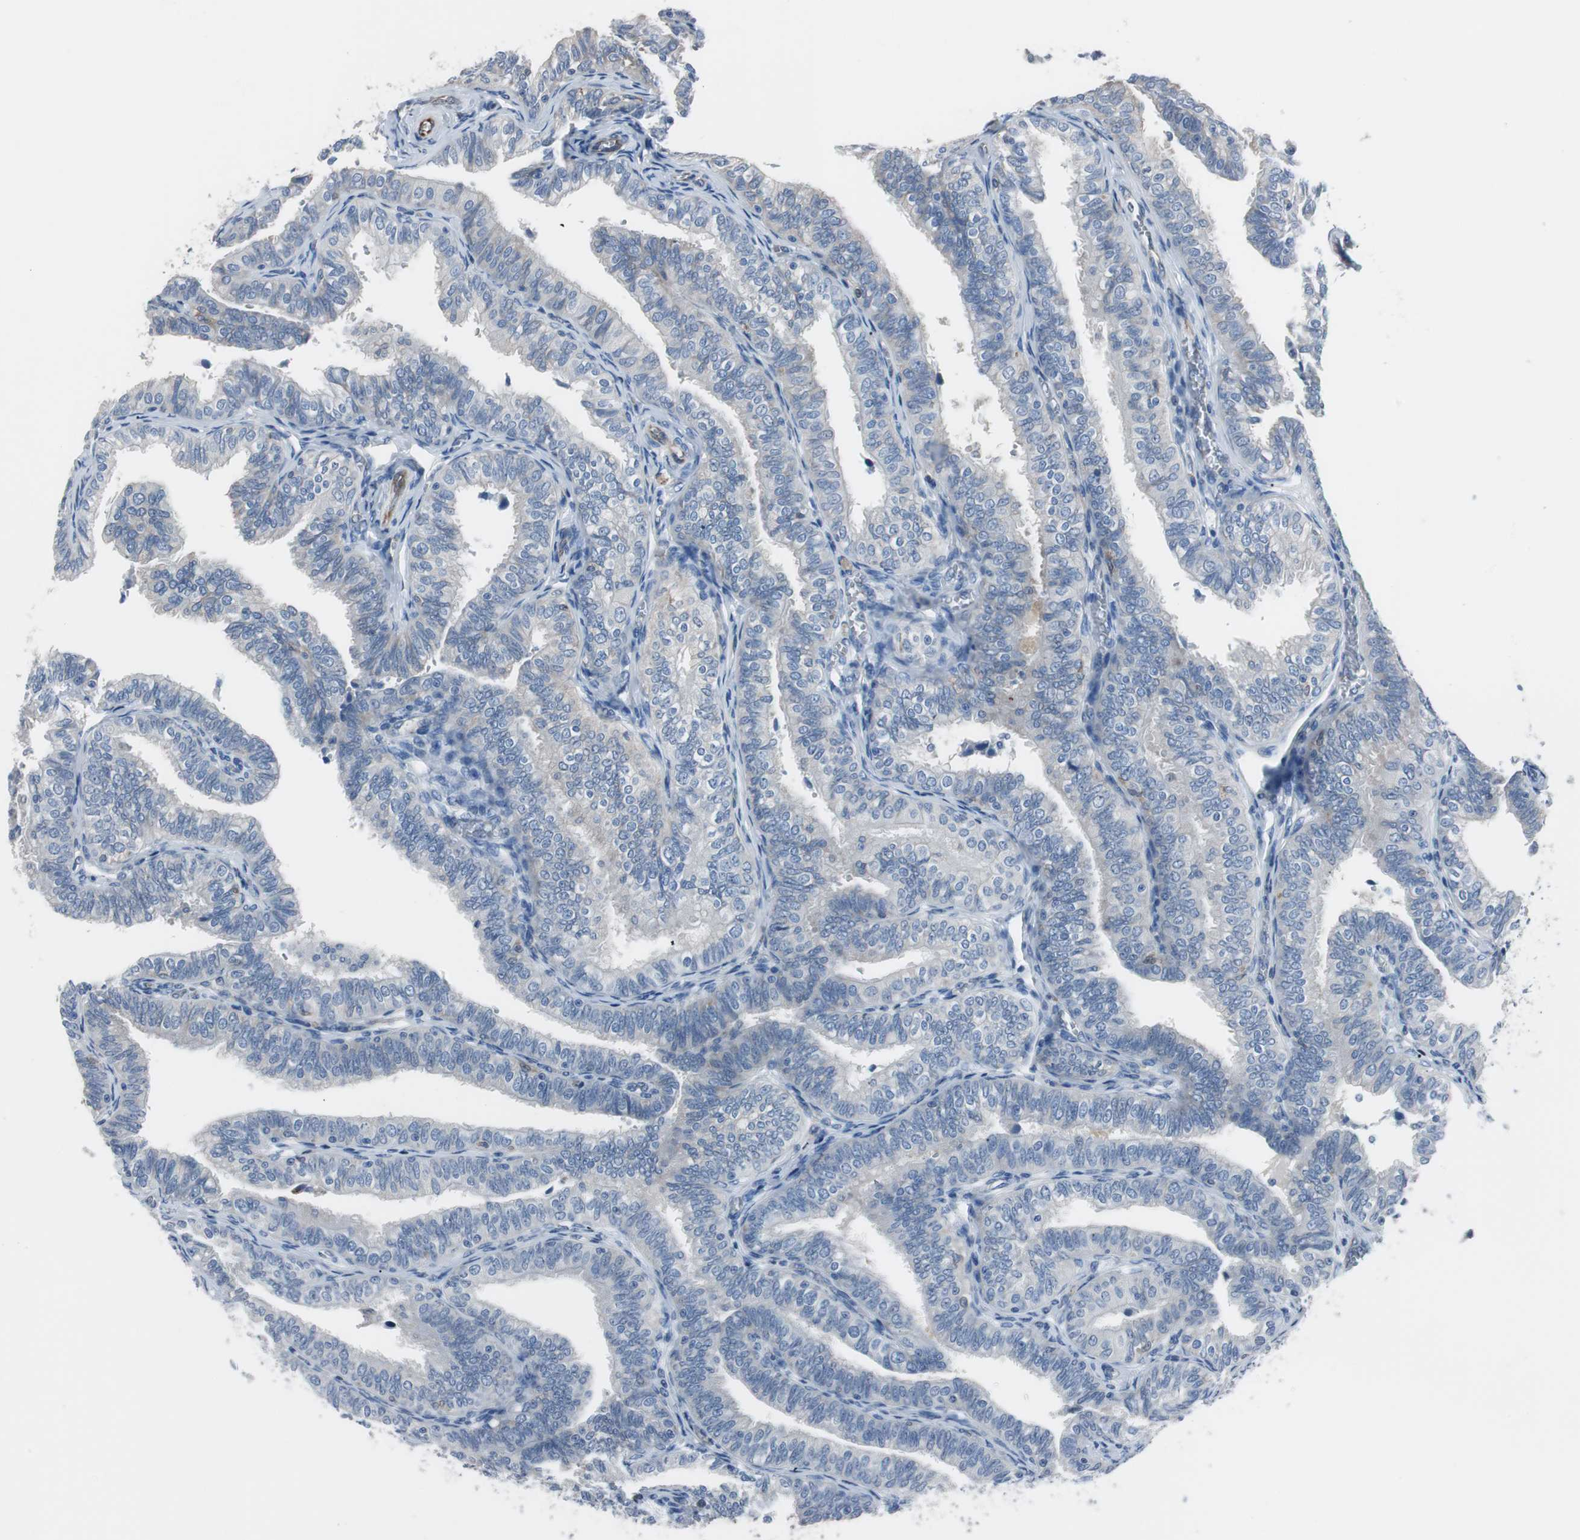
{"staining": {"intensity": "weak", "quantity": "25%-75%", "location": "cytoplasmic/membranous"}, "tissue": "fallopian tube", "cell_type": "Glandular cells", "image_type": "normal", "snomed": [{"axis": "morphology", "description": "Normal tissue, NOS"}, {"axis": "topography", "description": "Fallopian tube"}], "caption": "This is an image of IHC staining of unremarkable fallopian tube, which shows weak expression in the cytoplasmic/membranous of glandular cells.", "gene": "SWAP70", "patient": {"sex": "female", "age": 46}}